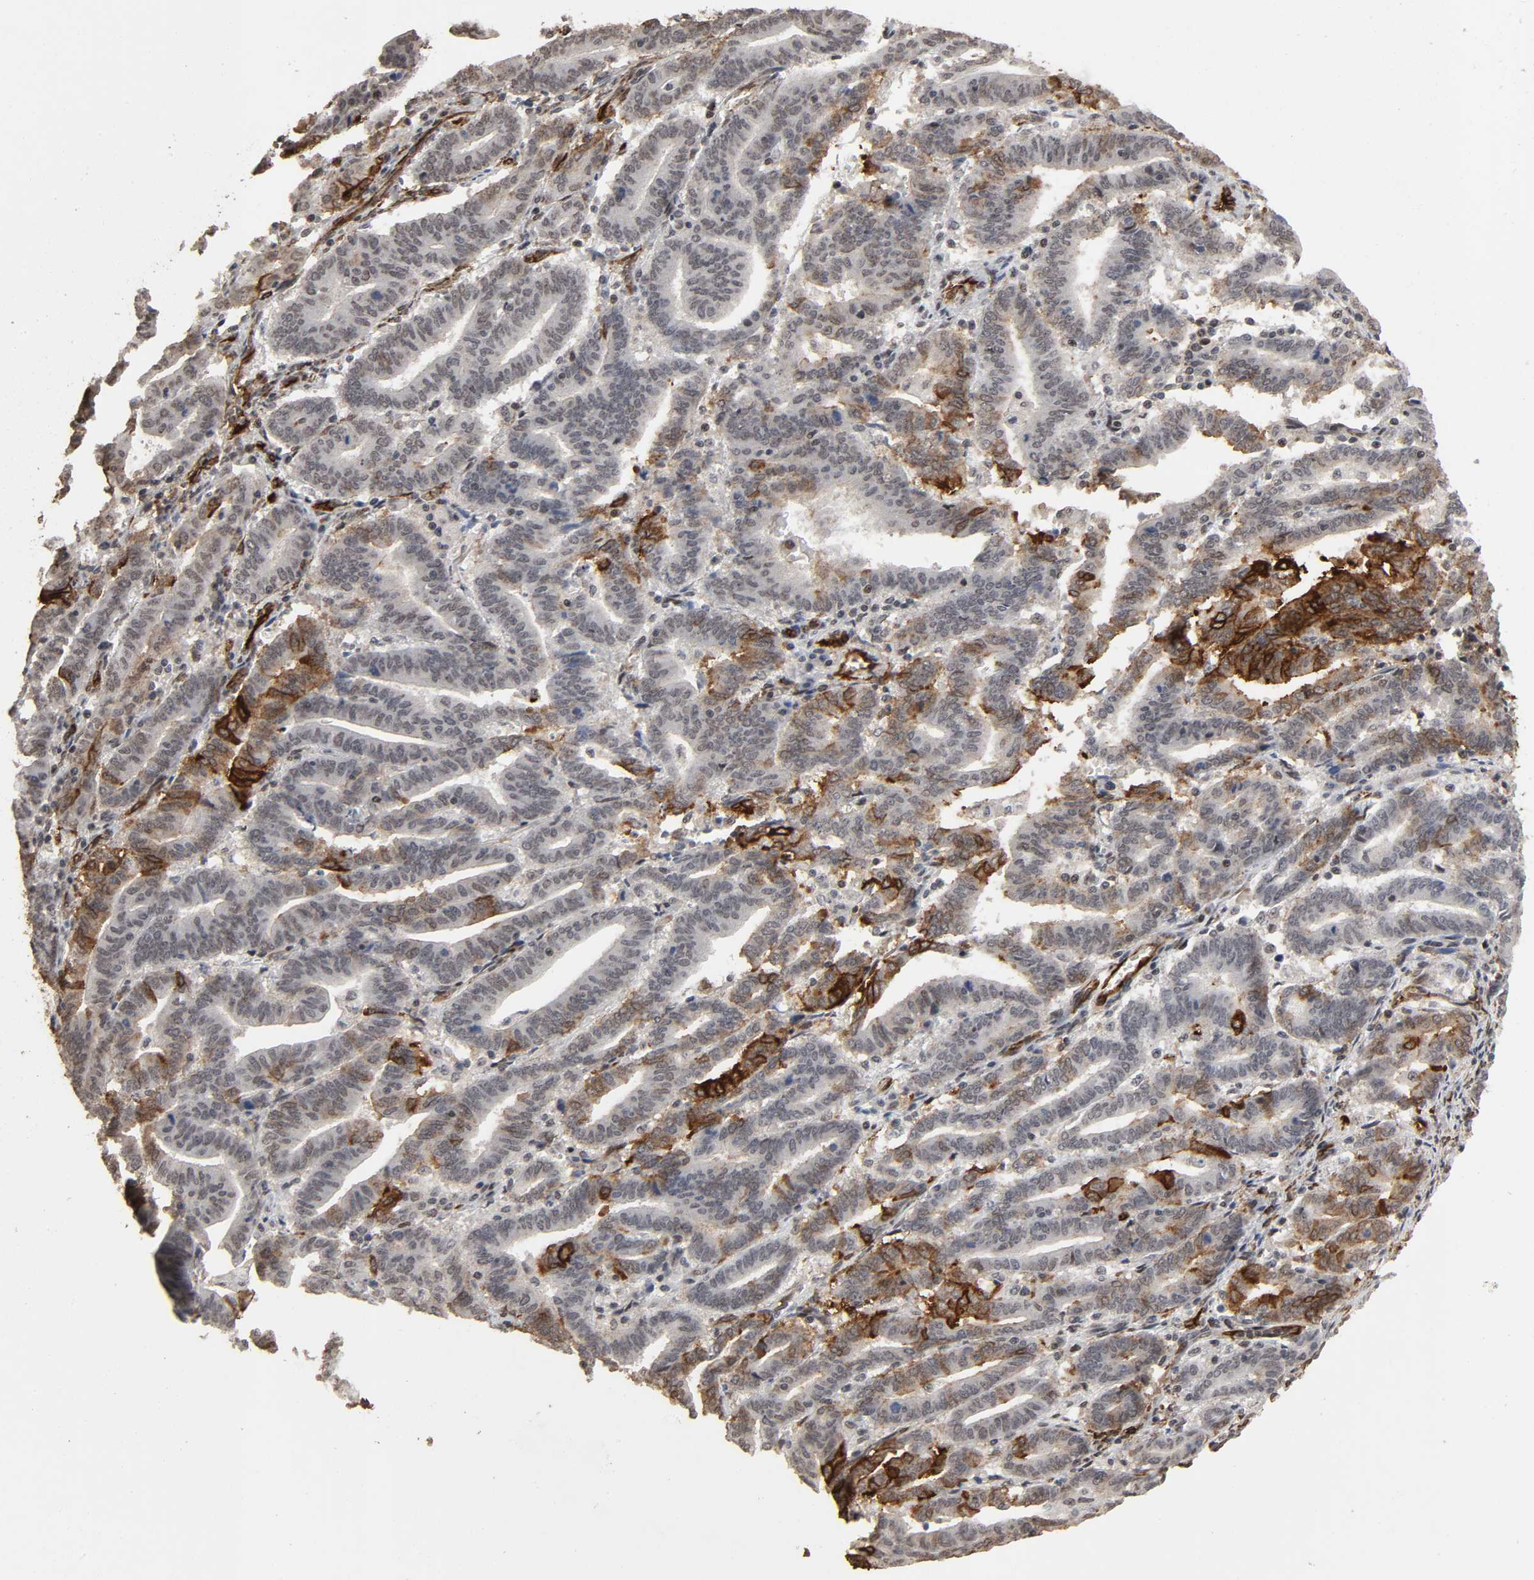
{"staining": {"intensity": "strong", "quantity": "<25%", "location": "cytoplasmic/membranous"}, "tissue": "endometrial cancer", "cell_type": "Tumor cells", "image_type": "cancer", "snomed": [{"axis": "morphology", "description": "Adenocarcinoma, NOS"}, {"axis": "topography", "description": "Uterus"}], "caption": "This is an image of immunohistochemistry (IHC) staining of adenocarcinoma (endometrial), which shows strong expression in the cytoplasmic/membranous of tumor cells.", "gene": "AHNAK2", "patient": {"sex": "female", "age": 83}}